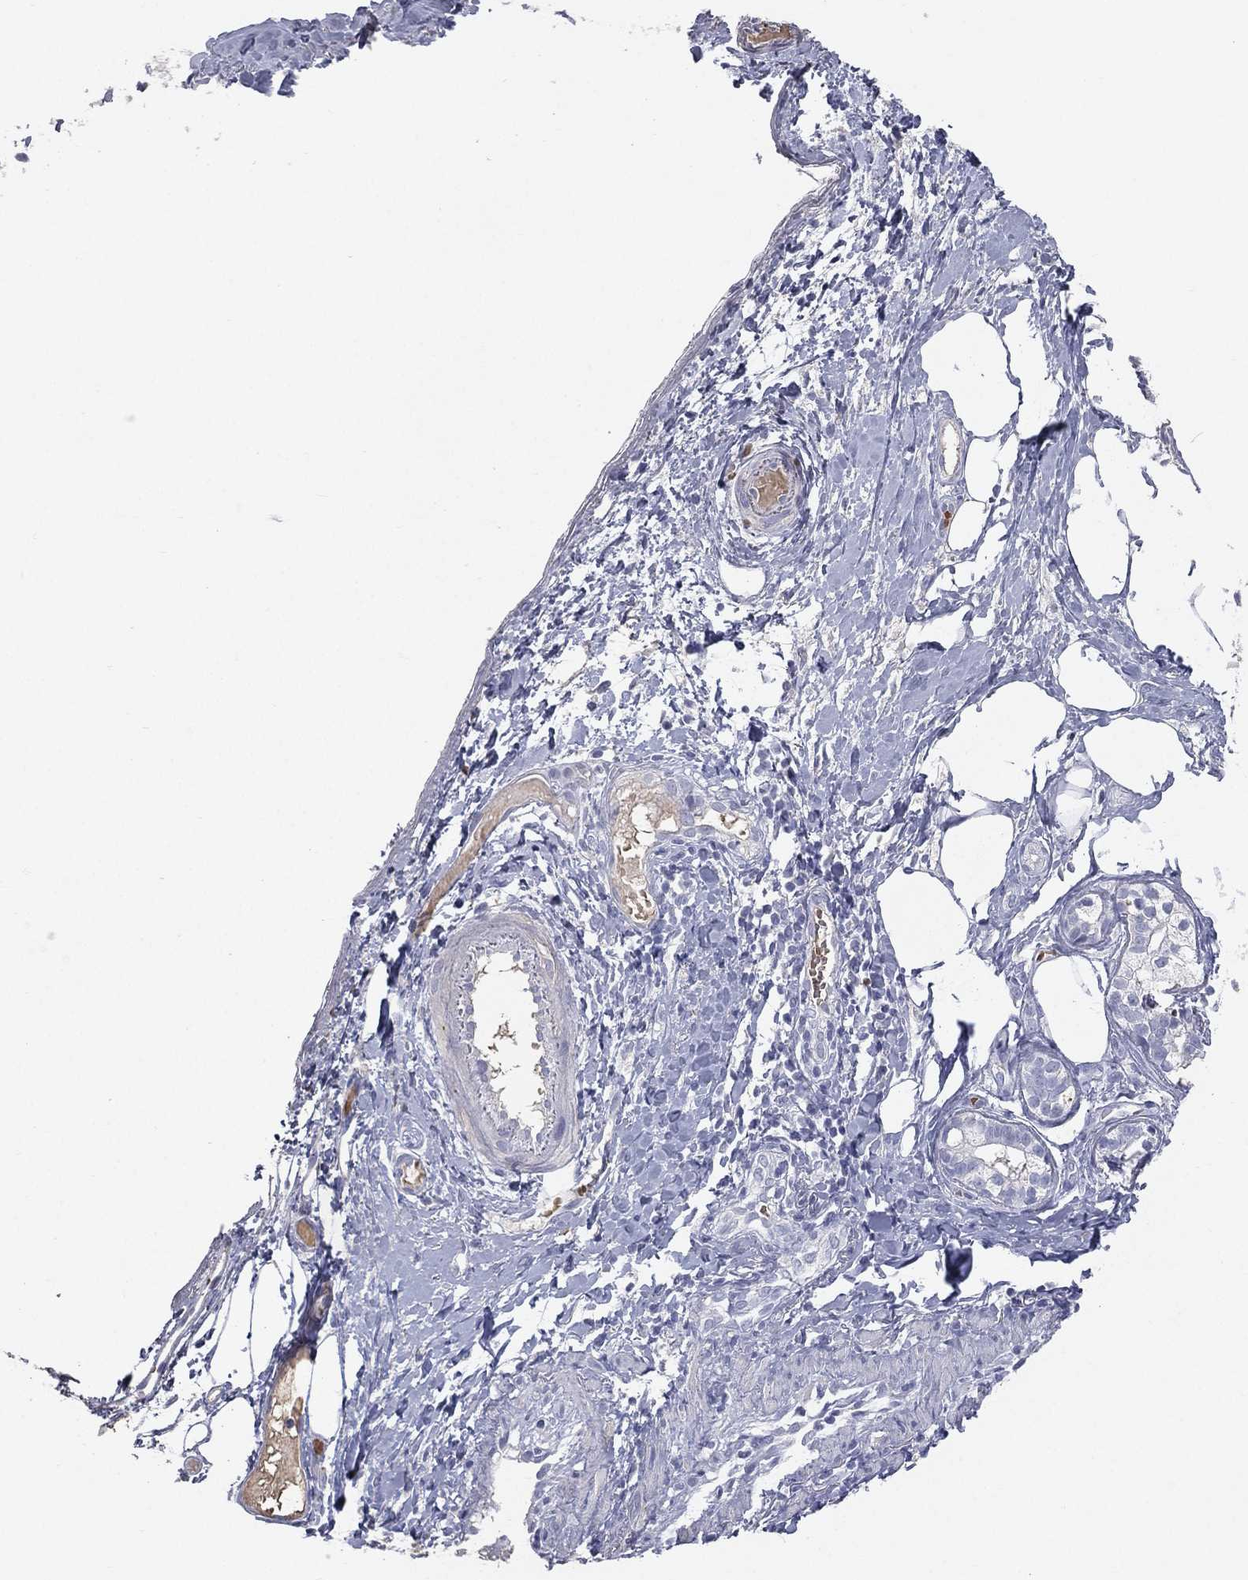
{"staining": {"intensity": "negative", "quantity": "none", "location": "none"}, "tissue": "skin cancer", "cell_type": "Tumor cells", "image_type": "cancer", "snomed": [{"axis": "morphology", "description": "Squamous cell carcinoma, NOS"}, {"axis": "topography", "description": "Skin"}, {"axis": "topography", "description": "Subcutis"}], "caption": "Skin cancer was stained to show a protein in brown. There is no significant expression in tumor cells.", "gene": "ESX1", "patient": {"sex": "male", "age": 73}}